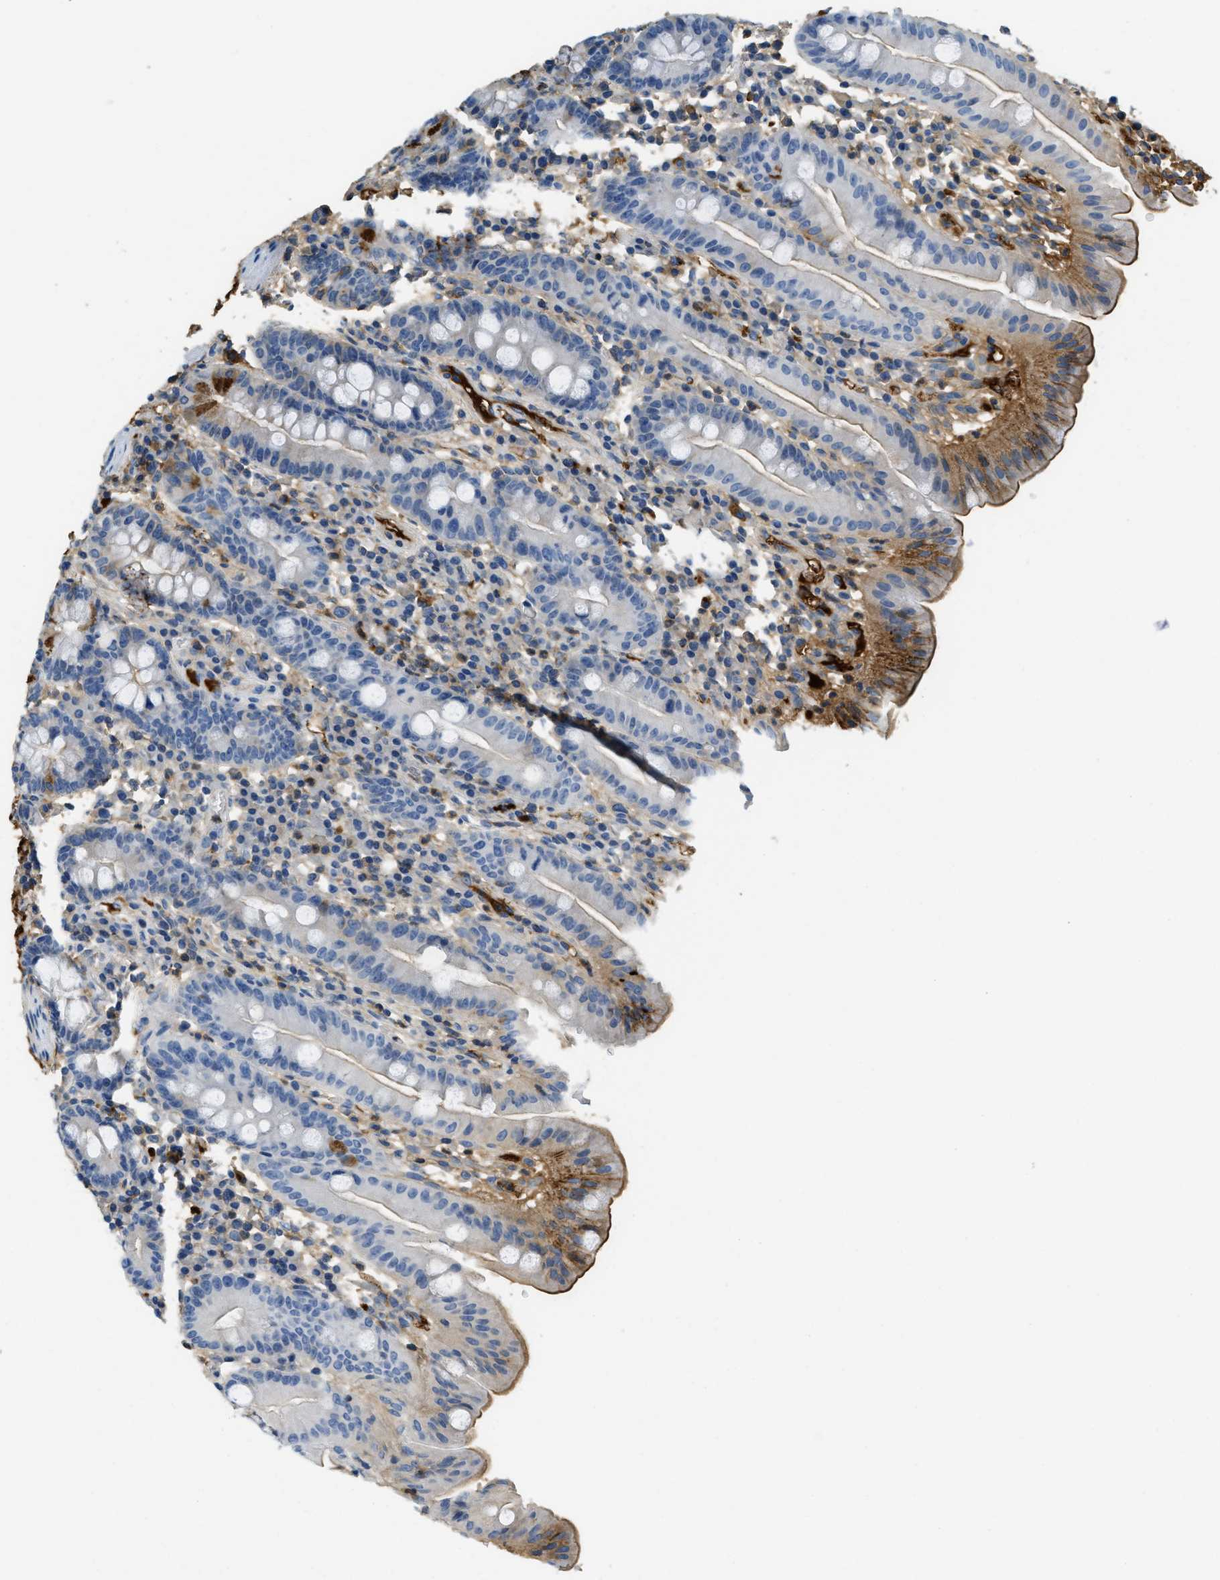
{"staining": {"intensity": "strong", "quantity": "<25%", "location": "cytoplasmic/membranous"}, "tissue": "duodenum", "cell_type": "Glandular cells", "image_type": "normal", "snomed": [{"axis": "morphology", "description": "Normal tissue, NOS"}, {"axis": "topography", "description": "Duodenum"}], "caption": "IHC of unremarkable human duodenum displays medium levels of strong cytoplasmic/membranous expression in approximately <25% of glandular cells. Nuclei are stained in blue.", "gene": "PRTN3", "patient": {"sex": "male", "age": 50}}